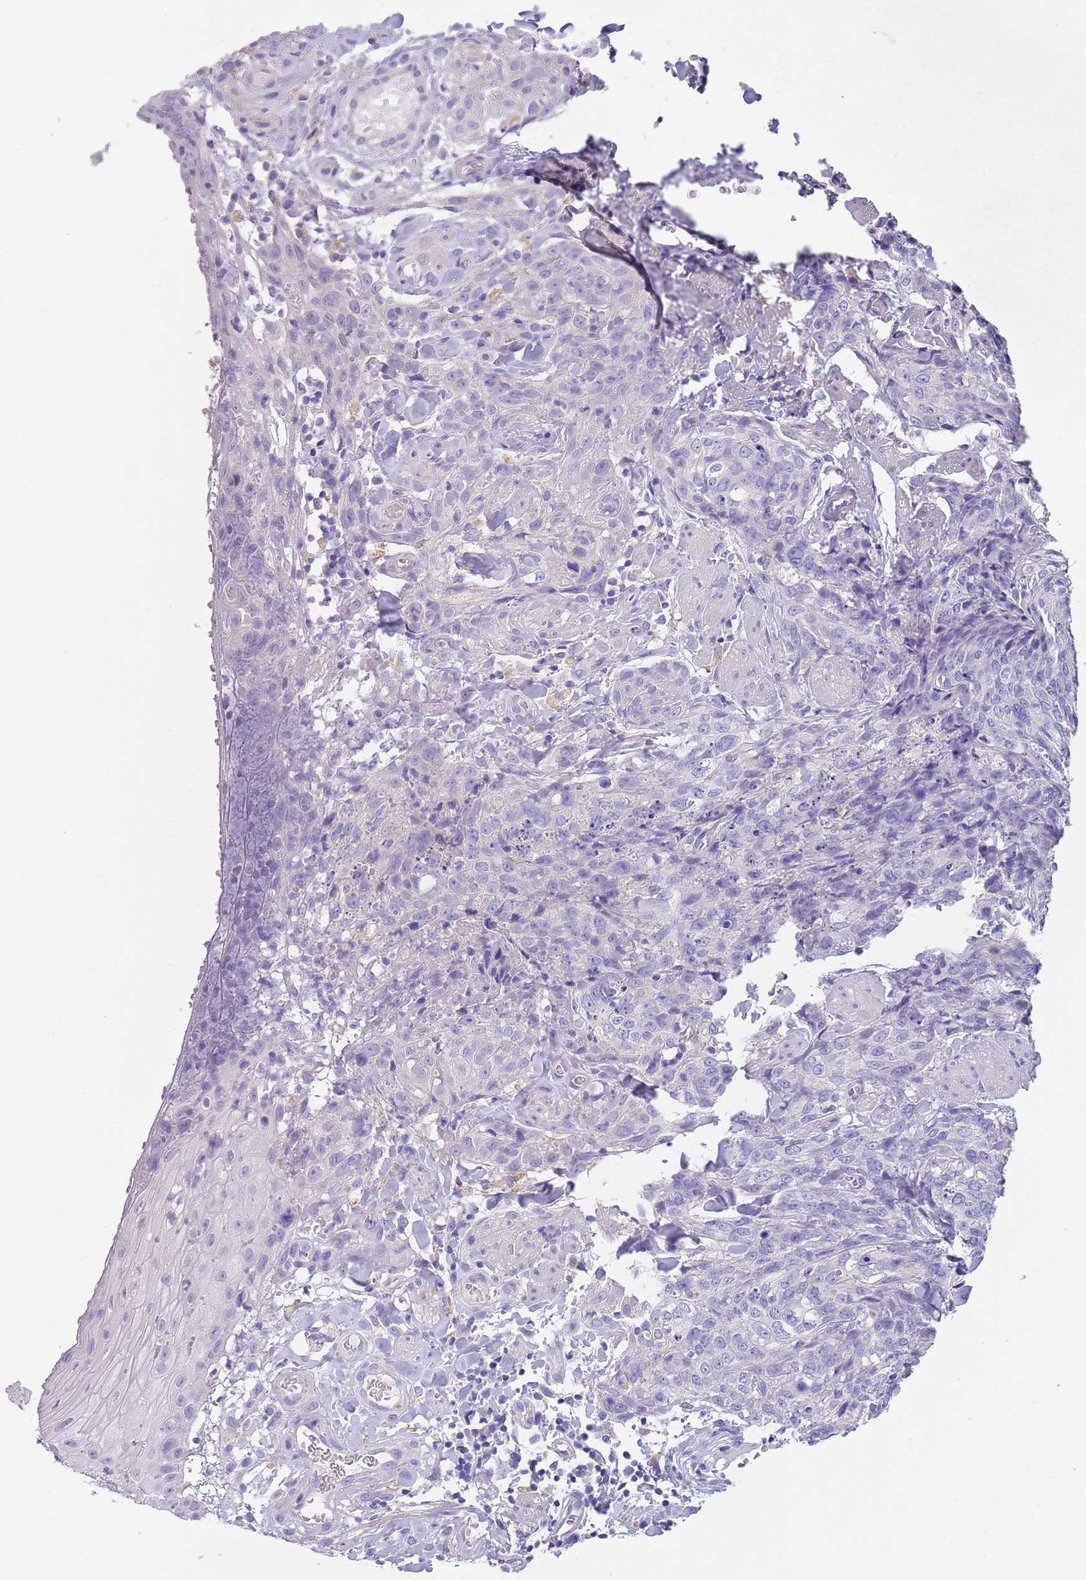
{"staining": {"intensity": "negative", "quantity": "none", "location": "none"}, "tissue": "skin cancer", "cell_type": "Tumor cells", "image_type": "cancer", "snomed": [{"axis": "morphology", "description": "Squamous cell carcinoma, NOS"}, {"axis": "topography", "description": "Skin"}, {"axis": "topography", "description": "Vulva"}], "caption": "IHC micrograph of skin cancer (squamous cell carcinoma) stained for a protein (brown), which shows no staining in tumor cells.", "gene": "MAN1C1", "patient": {"sex": "female", "age": 85}}